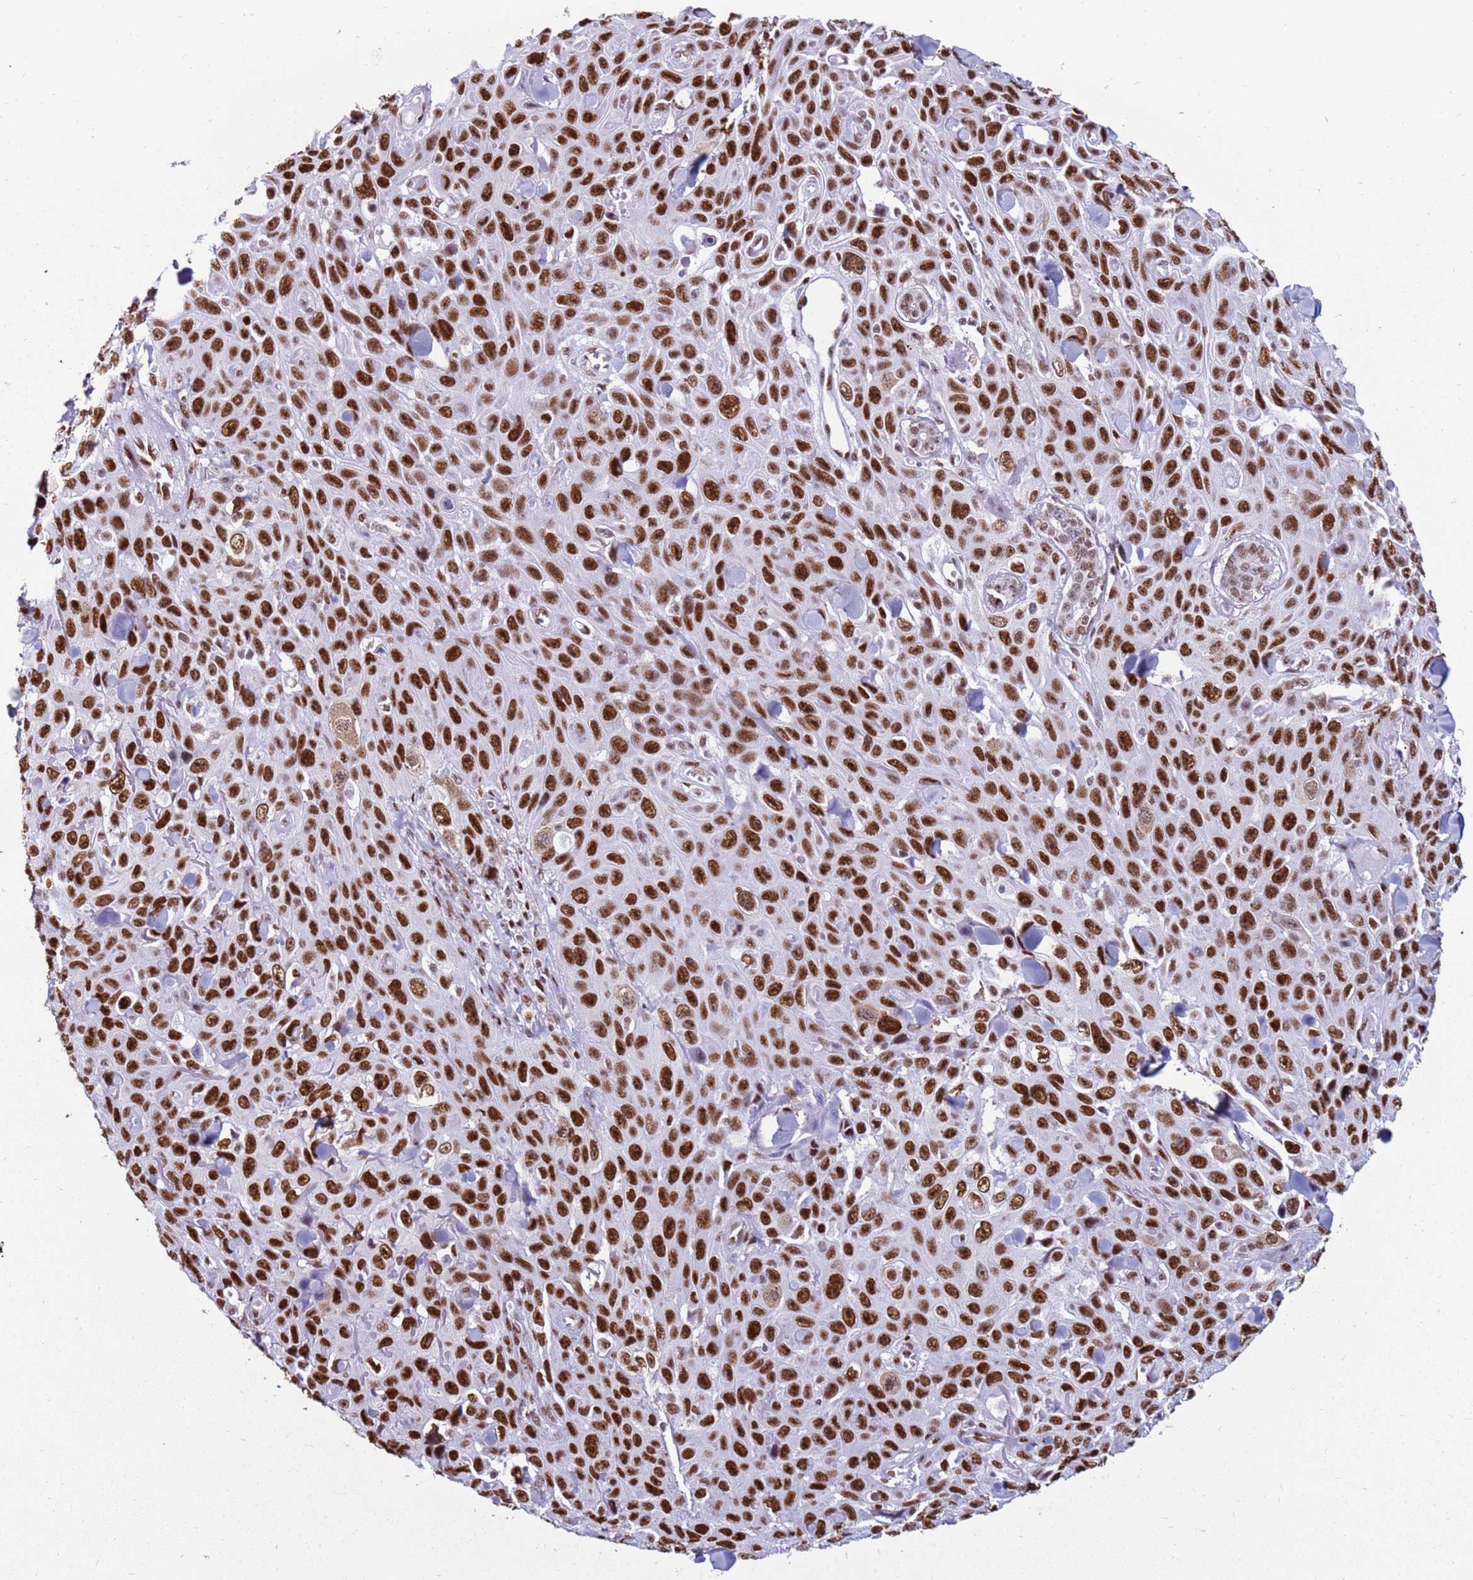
{"staining": {"intensity": "strong", "quantity": ">75%", "location": "nuclear"}, "tissue": "skin cancer", "cell_type": "Tumor cells", "image_type": "cancer", "snomed": [{"axis": "morphology", "description": "Squamous cell carcinoma, NOS"}, {"axis": "topography", "description": "Skin"}], "caption": "Tumor cells exhibit high levels of strong nuclear expression in approximately >75% of cells in human skin cancer (squamous cell carcinoma).", "gene": "KPNA4", "patient": {"sex": "male", "age": 82}}